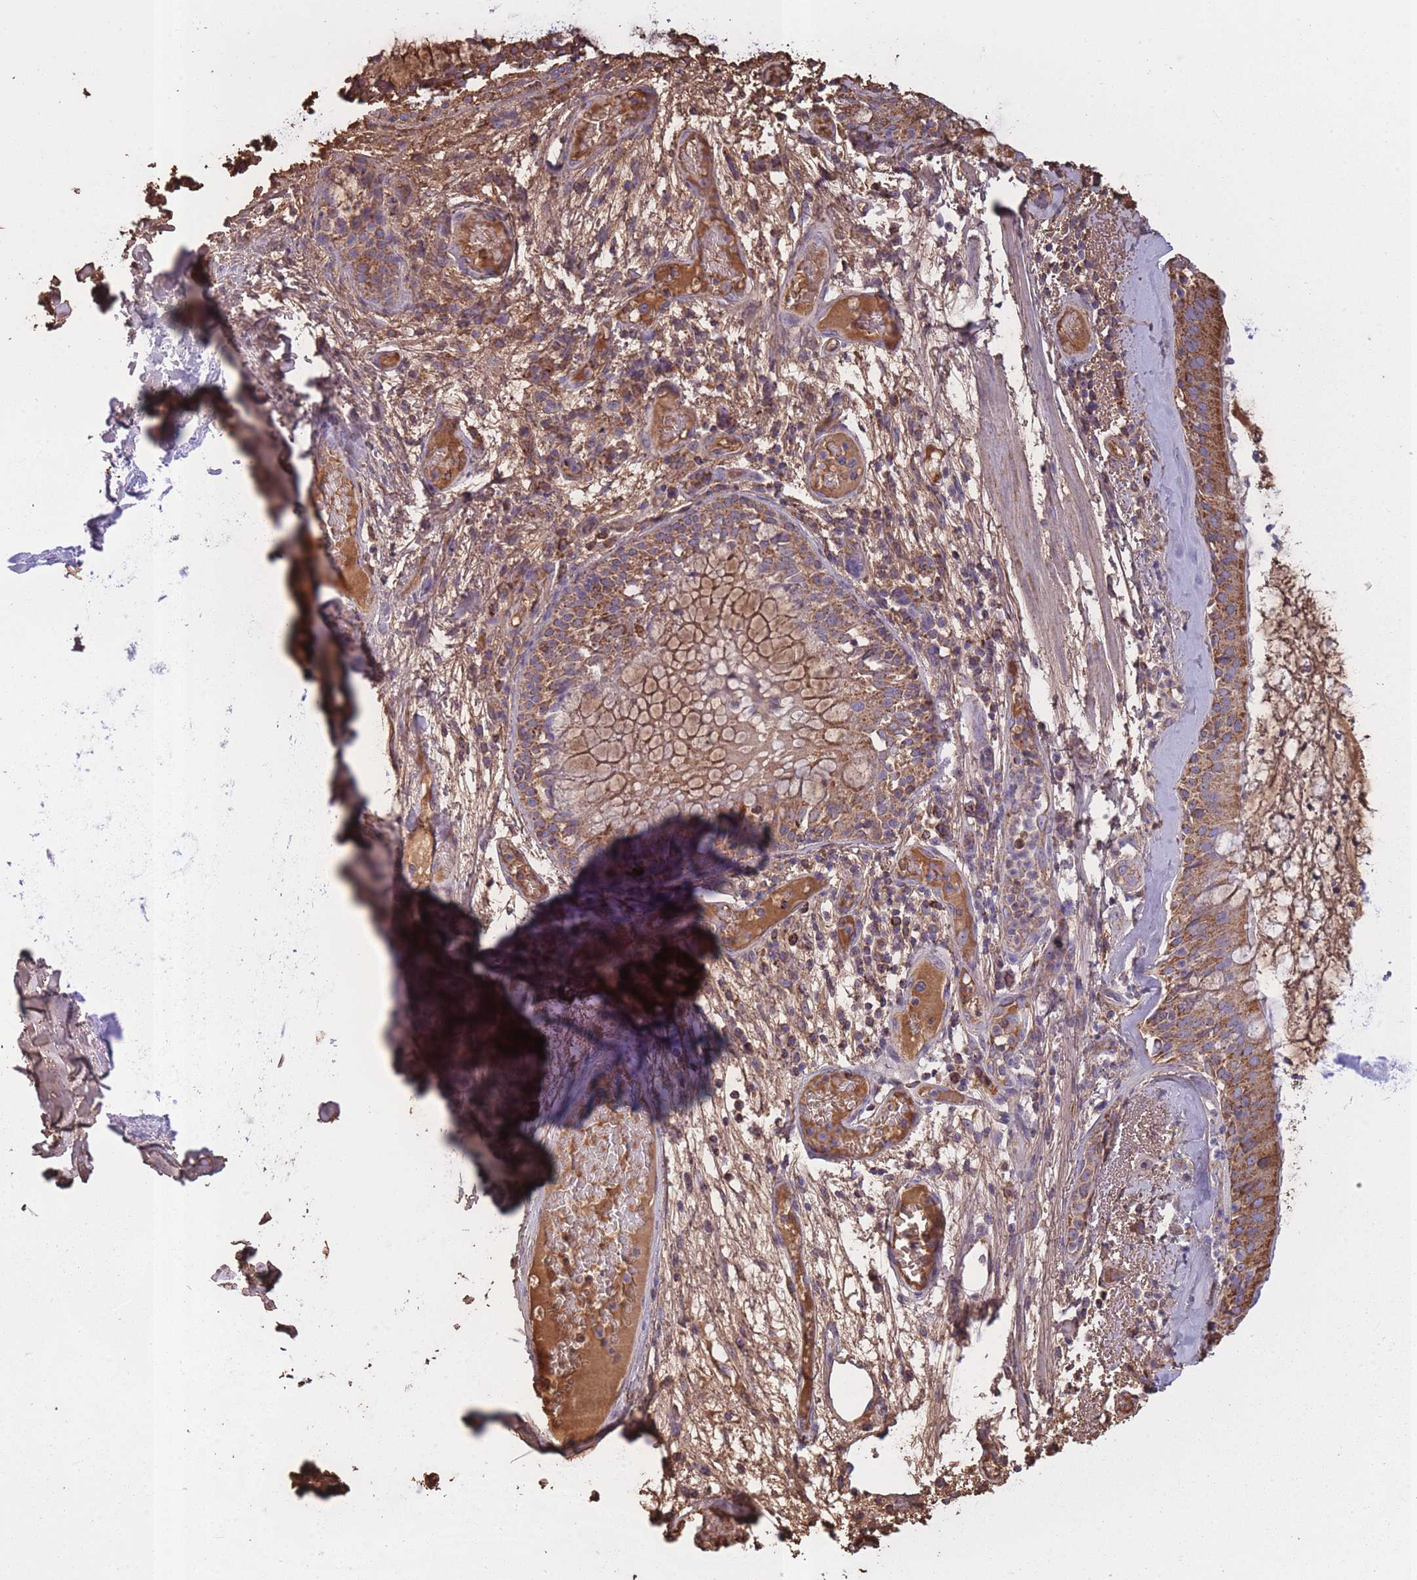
{"staining": {"intensity": "moderate", "quantity": ">75%", "location": "cytoplasmic/membranous"}, "tissue": "bronchus", "cell_type": "Respiratory epithelial cells", "image_type": "normal", "snomed": [{"axis": "morphology", "description": "Normal tissue, NOS"}, {"axis": "topography", "description": "Cartilage tissue"}, {"axis": "topography", "description": "Bronchus"}], "caption": "Immunohistochemical staining of benign bronchus shows >75% levels of moderate cytoplasmic/membranous protein positivity in about >75% of respiratory epithelial cells. (Brightfield microscopy of DAB IHC at high magnification).", "gene": "KAT2A", "patient": {"sex": "male", "age": 63}}